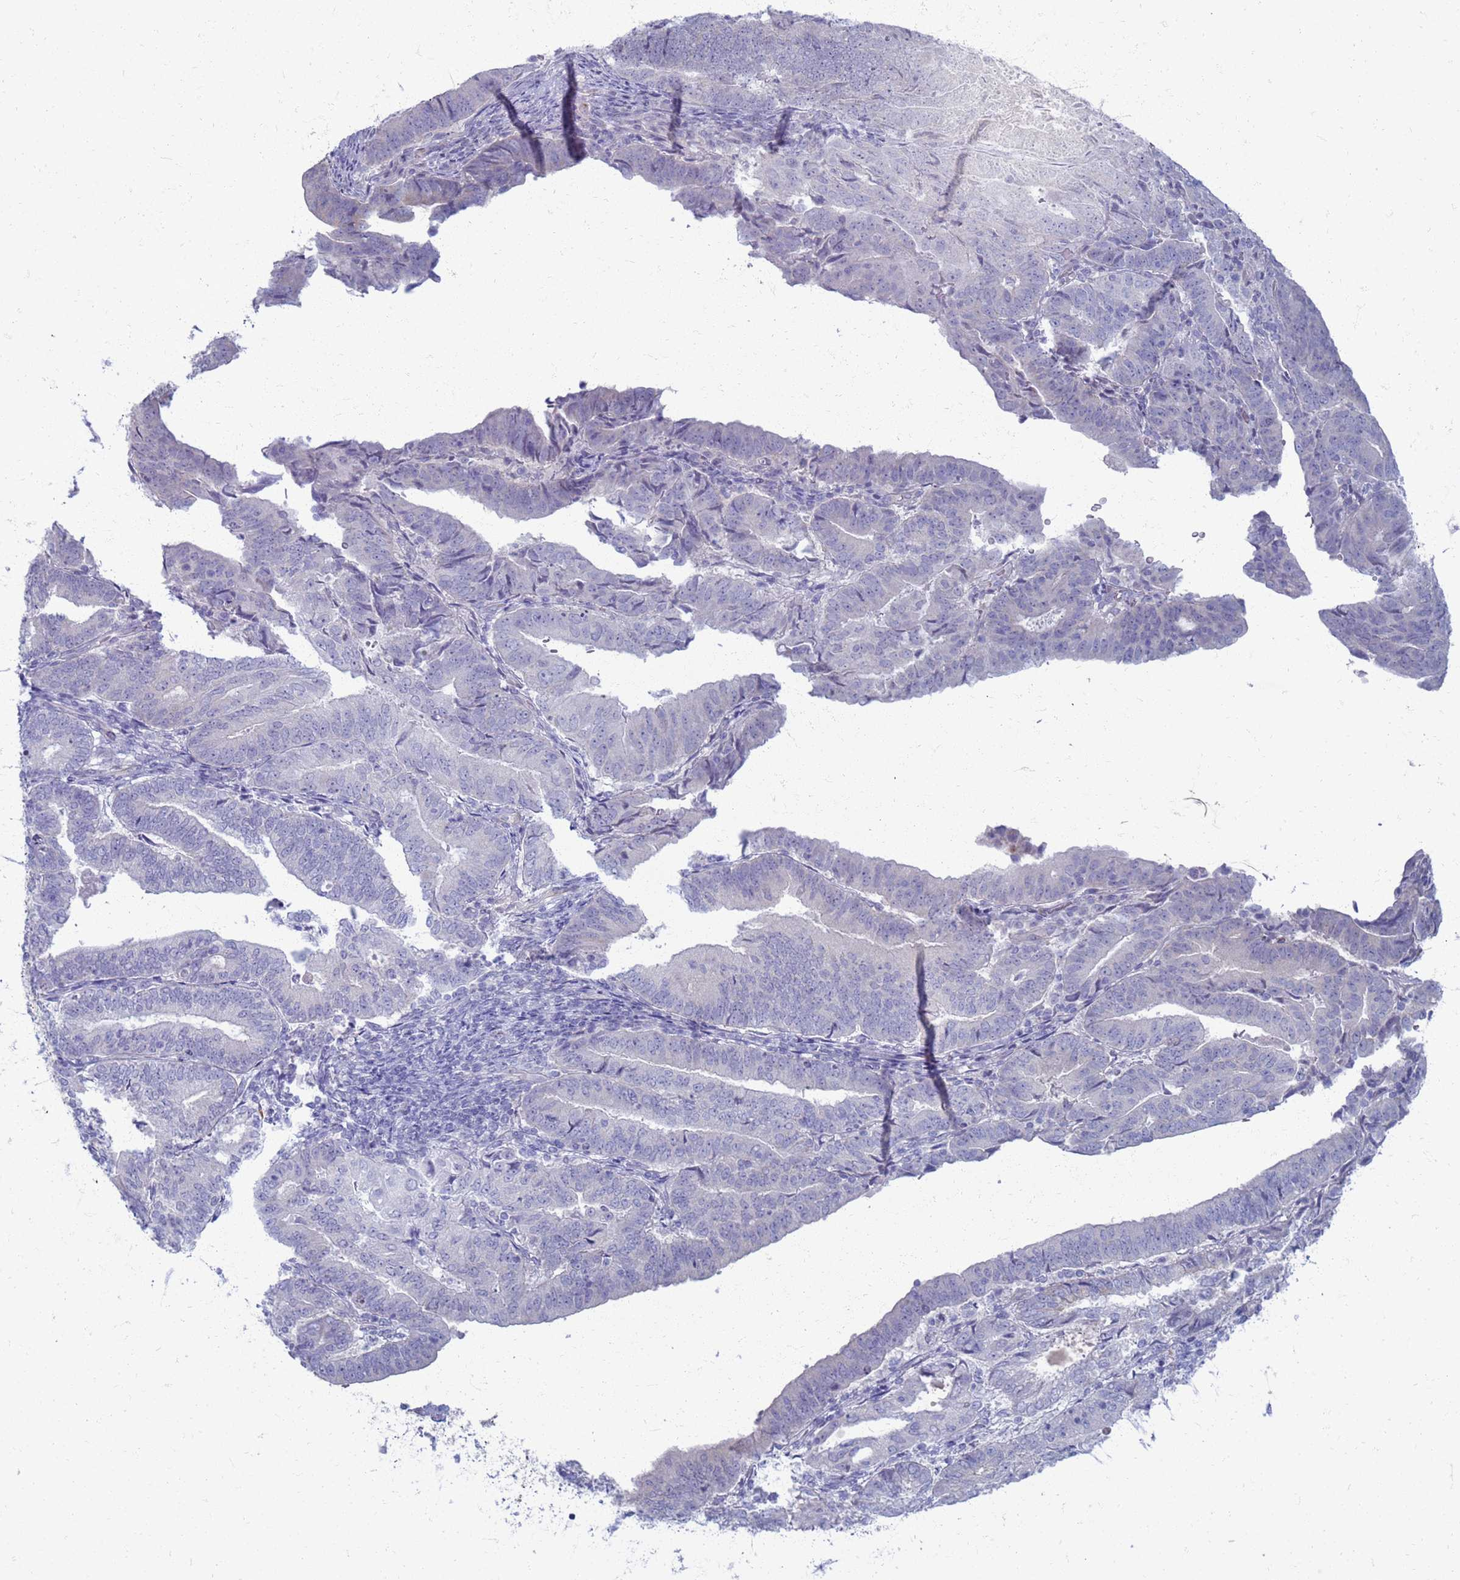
{"staining": {"intensity": "negative", "quantity": "none", "location": "none"}, "tissue": "endometrial cancer", "cell_type": "Tumor cells", "image_type": "cancer", "snomed": [{"axis": "morphology", "description": "Adenocarcinoma, NOS"}, {"axis": "topography", "description": "Endometrium"}], "caption": "Immunohistochemistry image of endometrial adenocarcinoma stained for a protein (brown), which demonstrates no staining in tumor cells.", "gene": "CLCA2", "patient": {"sex": "female", "age": 70}}